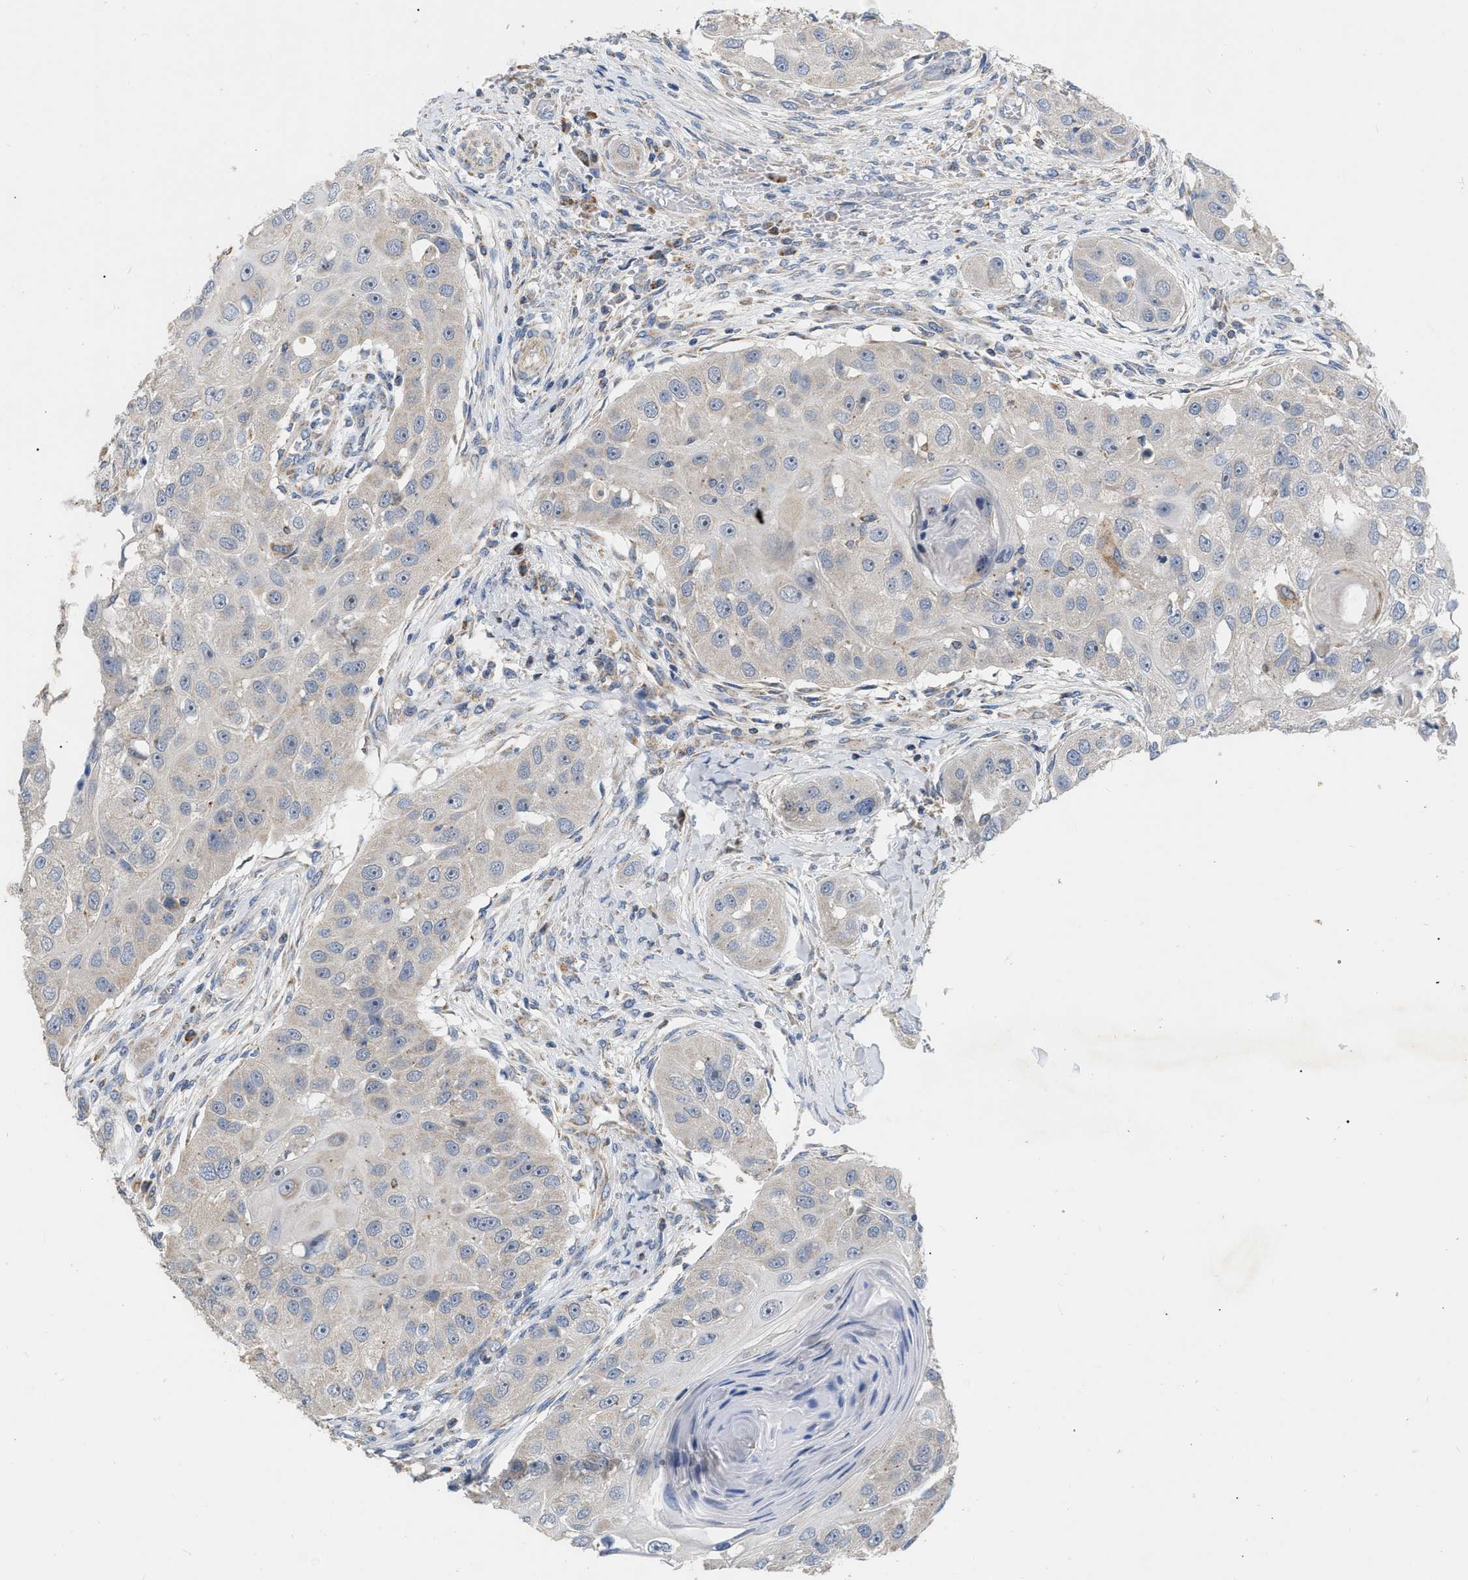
{"staining": {"intensity": "negative", "quantity": "none", "location": "none"}, "tissue": "head and neck cancer", "cell_type": "Tumor cells", "image_type": "cancer", "snomed": [{"axis": "morphology", "description": "Normal tissue, NOS"}, {"axis": "morphology", "description": "Squamous cell carcinoma, NOS"}, {"axis": "topography", "description": "Skeletal muscle"}, {"axis": "topography", "description": "Head-Neck"}], "caption": "High magnification brightfield microscopy of head and neck squamous cell carcinoma stained with DAB (brown) and counterstained with hematoxylin (blue): tumor cells show no significant expression.", "gene": "DDX56", "patient": {"sex": "male", "age": 51}}